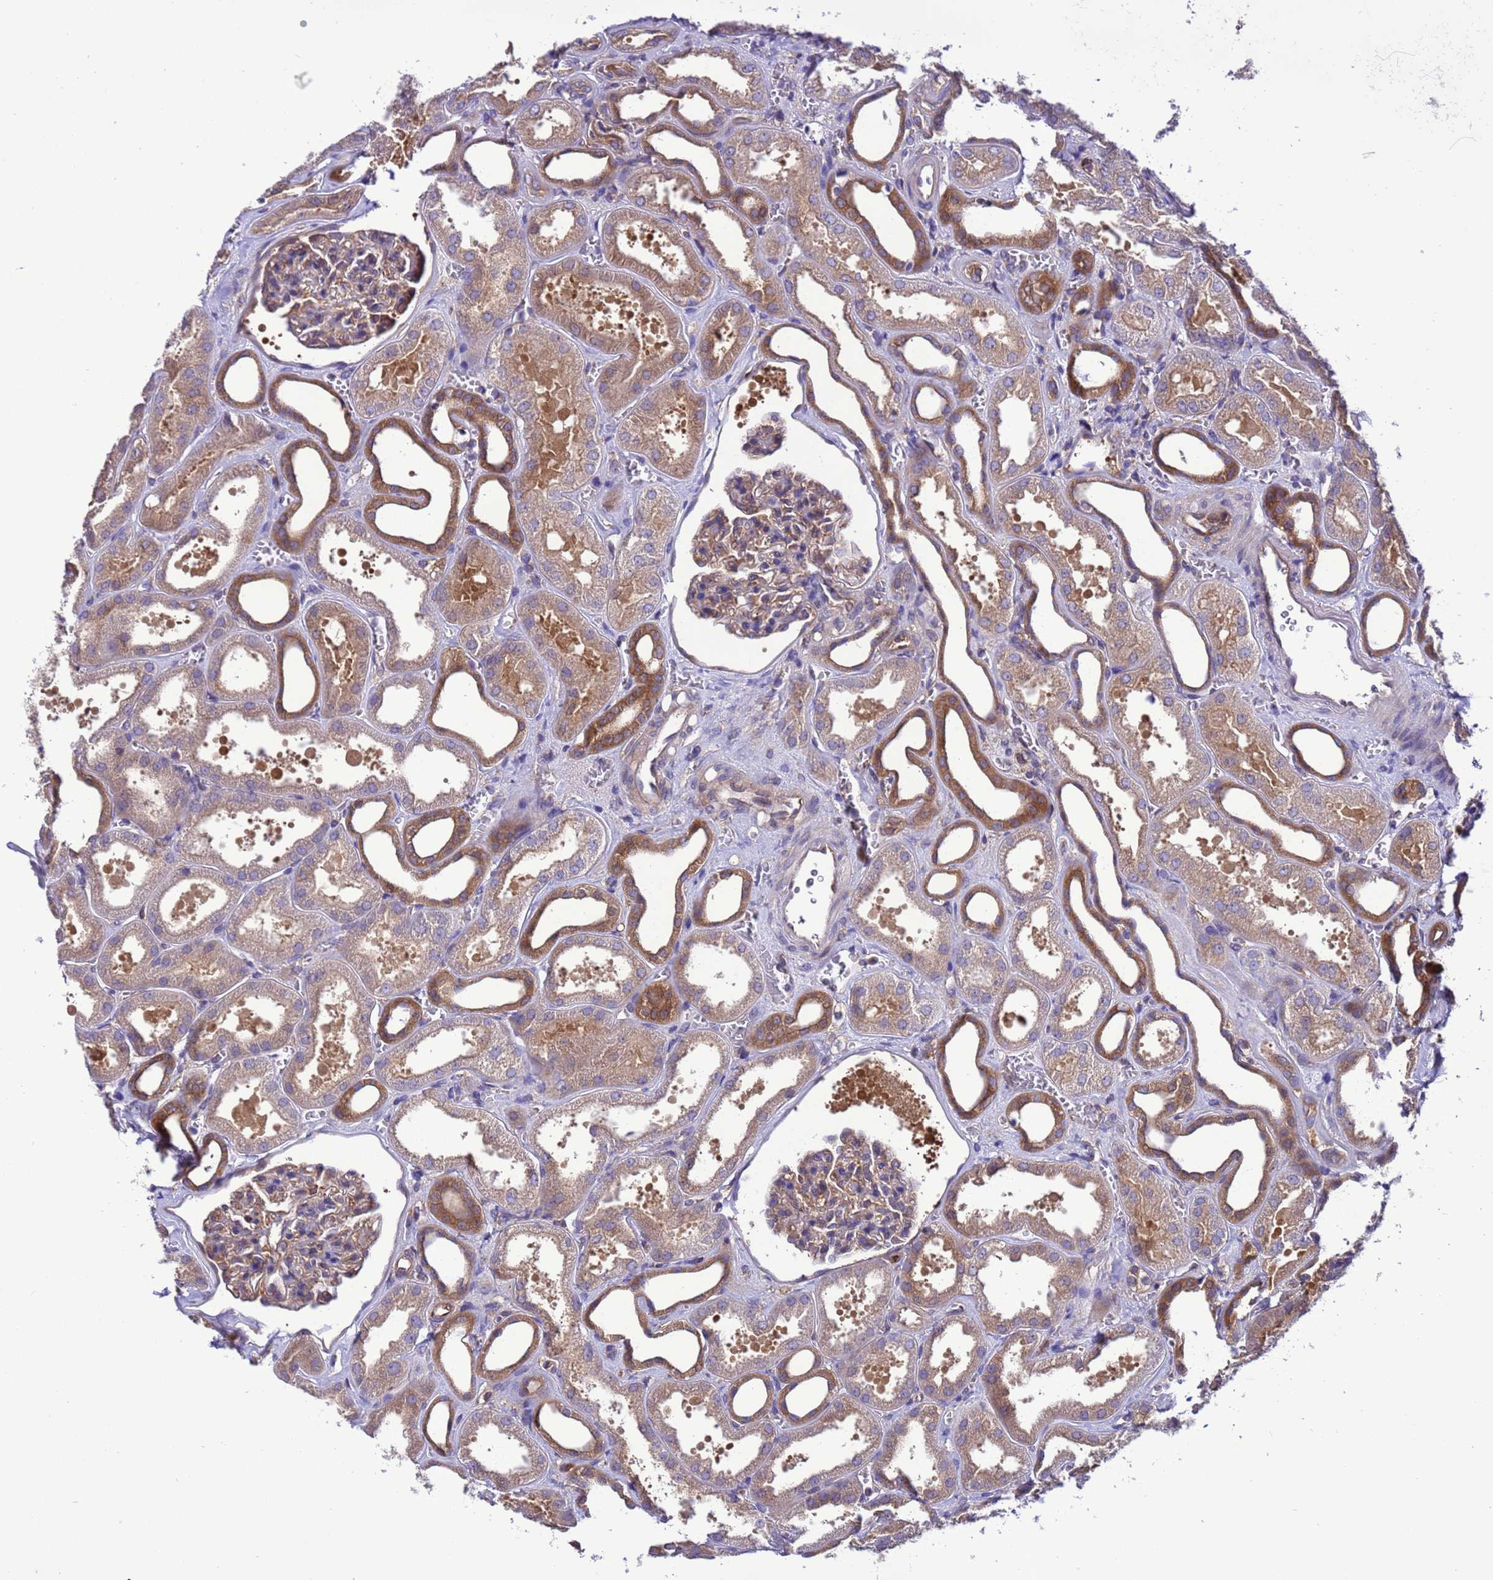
{"staining": {"intensity": "weak", "quantity": "25%-75%", "location": "cytoplasmic/membranous"}, "tissue": "kidney", "cell_type": "Cells in glomeruli", "image_type": "normal", "snomed": [{"axis": "morphology", "description": "Normal tissue, NOS"}, {"axis": "morphology", "description": "Adenocarcinoma, NOS"}, {"axis": "topography", "description": "Kidney"}], "caption": "High-power microscopy captured an immunohistochemistry photomicrograph of benign kidney, revealing weak cytoplasmic/membranous positivity in approximately 25%-75% of cells in glomeruli. The staining is performed using DAB (3,3'-diaminobenzidine) brown chromogen to label protein expression. The nuclei are counter-stained blue using hematoxylin.", "gene": "RABEP2", "patient": {"sex": "female", "age": 68}}